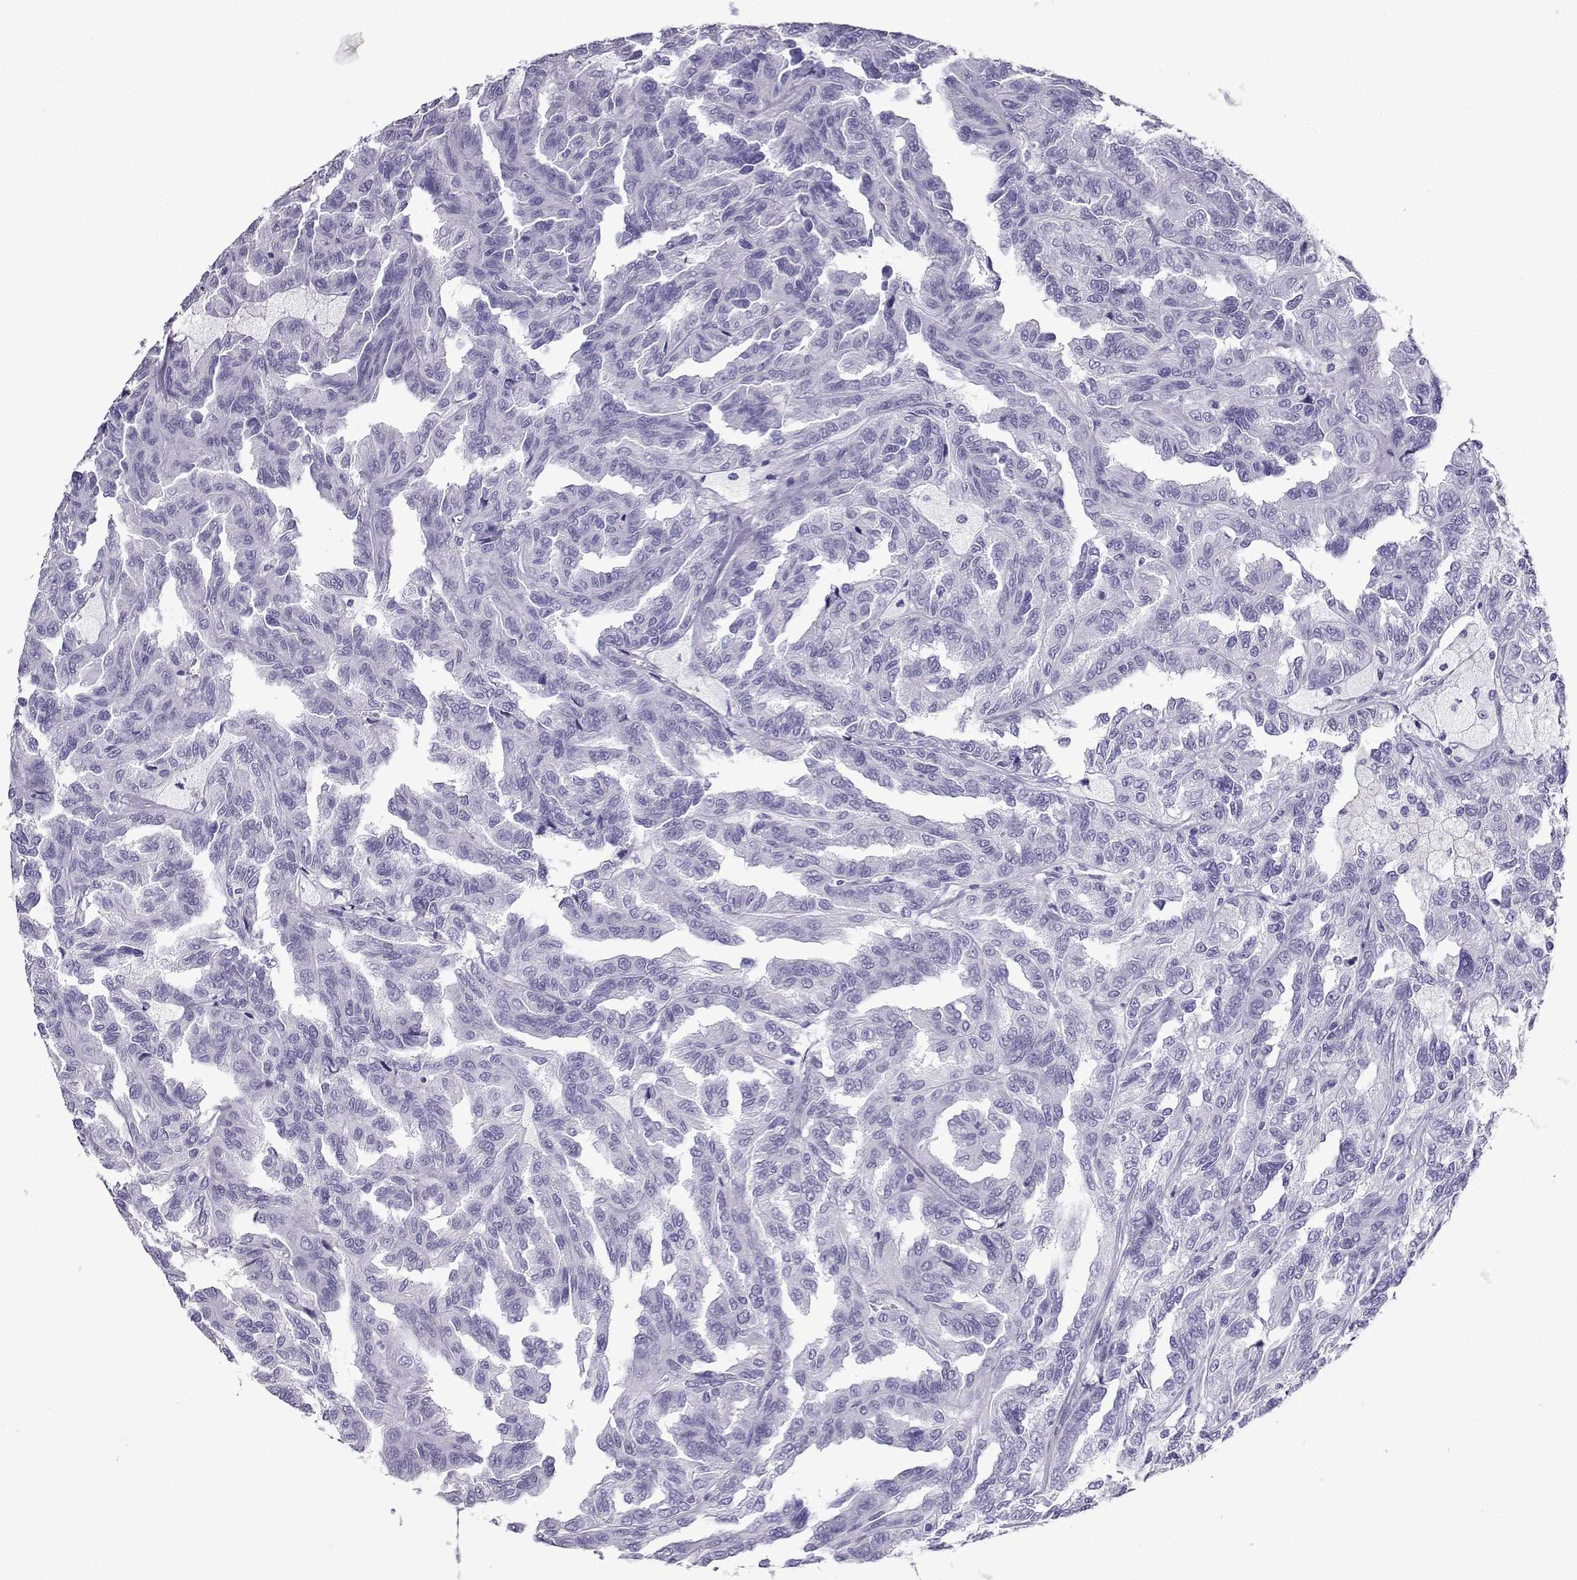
{"staining": {"intensity": "negative", "quantity": "none", "location": "none"}, "tissue": "renal cancer", "cell_type": "Tumor cells", "image_type": "cancer", "snomed": [{"axis": "morphology", "description": "Adenocarcinoma, NOS"}, {"axis": "topography", "description": "Kidney"}], "caption": "The micrograph reveals no significant positivity in tumor cells of renal cancer. (Stains: DAB IHC with hematoxylin counter stain, Microscopy: brightfield microscopy at high magnification).", "gene": "CD109", "patient": {"sex": "male", "age": 79}}